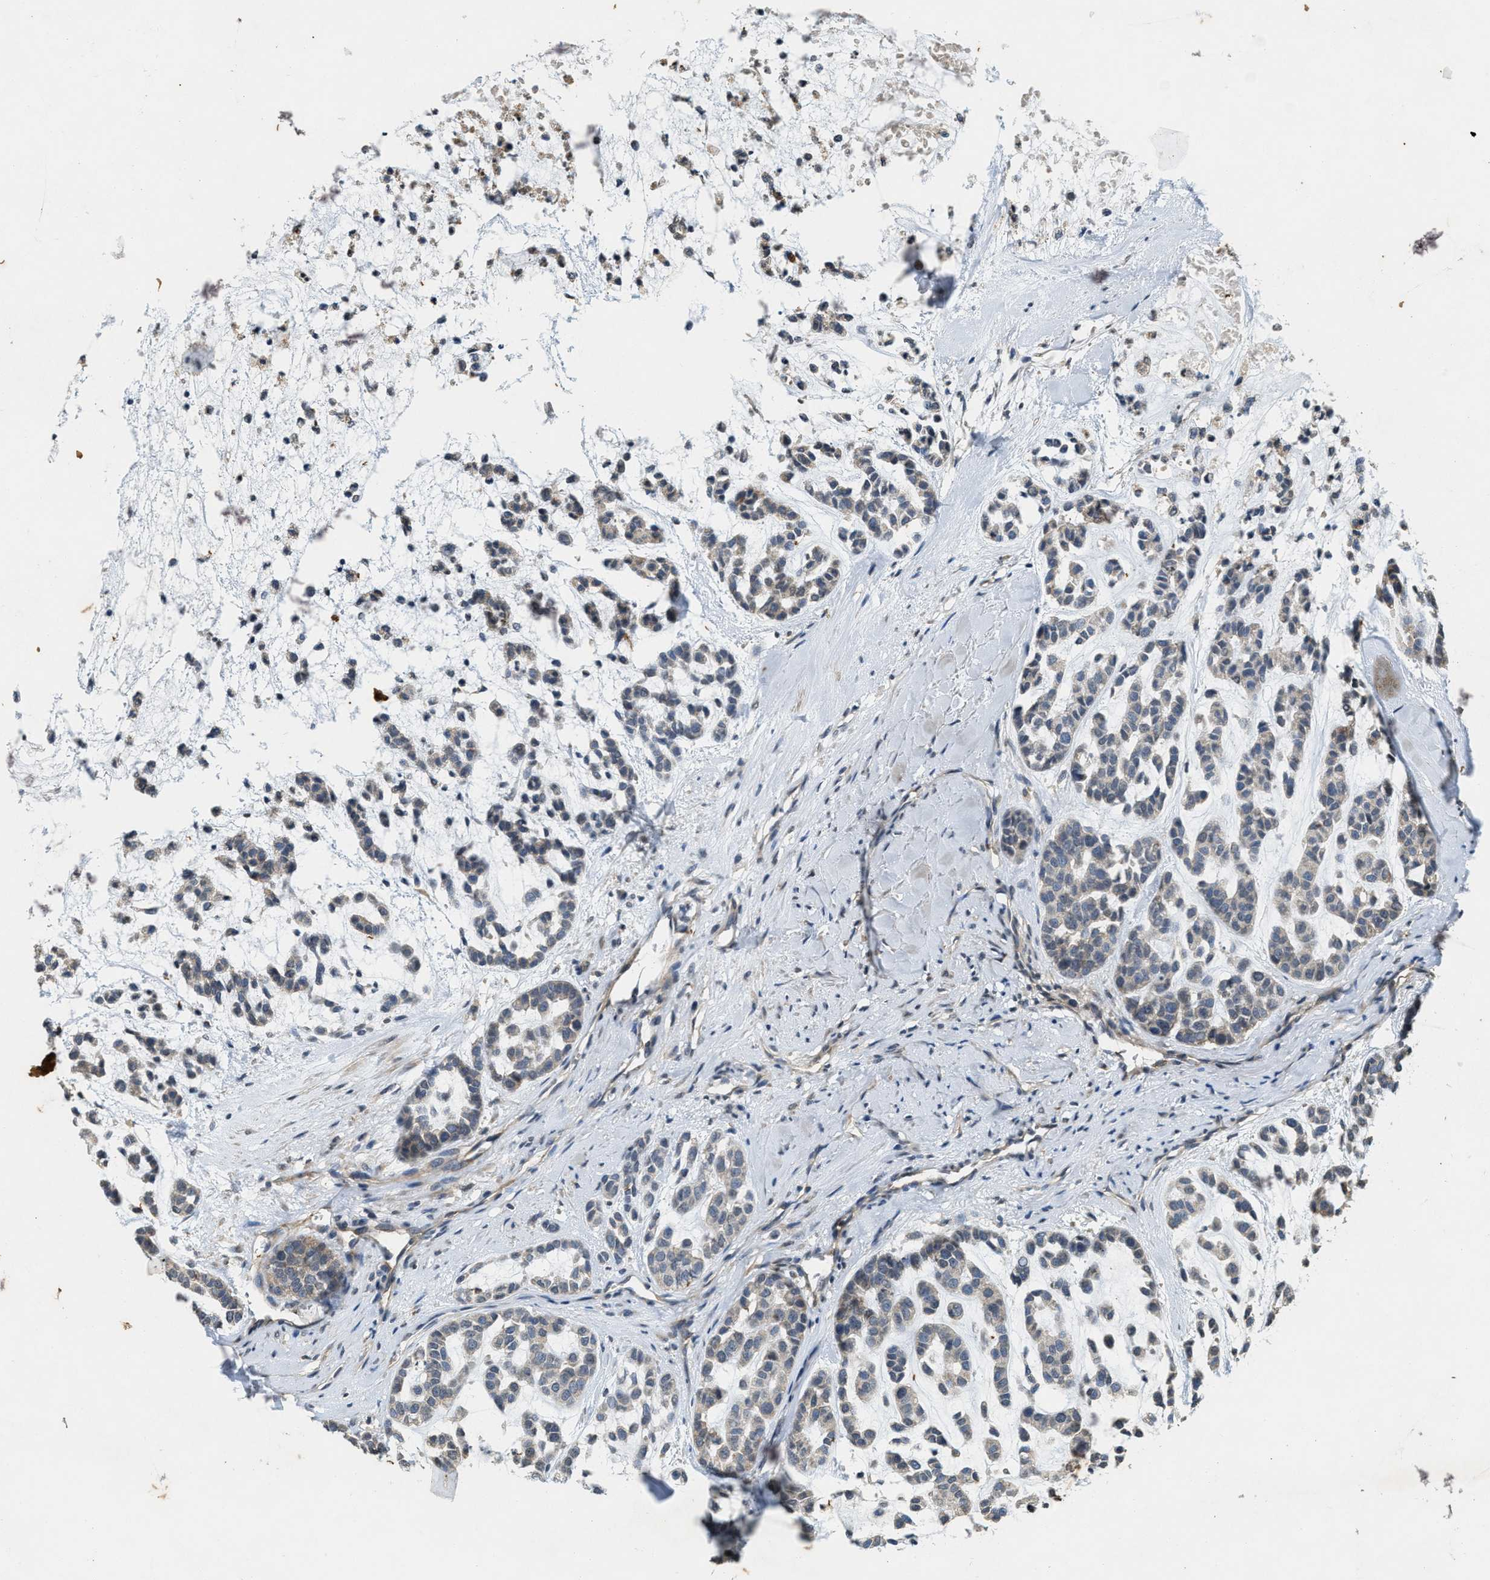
{"staining": {"intensity": "weak", "quantity": ">75%", "location": "cytoplasmic/membranous"}, "tissue": "head and neck cancer", "cell_type": "Tumor cells", "image_type": "cancer", "snomed": [{"axis": "morphology", "description": "Adenocarcinoma, NOS"}, {"axis": "morphology", "description": "Adenoma, NOS"}, {"axis": "topography", "description": "Head-Neck"}], "caption": "There is low levels of weak cytoplasmic/membranous expression in tumor cells of head and neck cancer (adenoma), as demonstrated by immunohistochemical staining (brown color).", "gene": "KIF21A", "patient": {"sex": "female", "age": 55}}